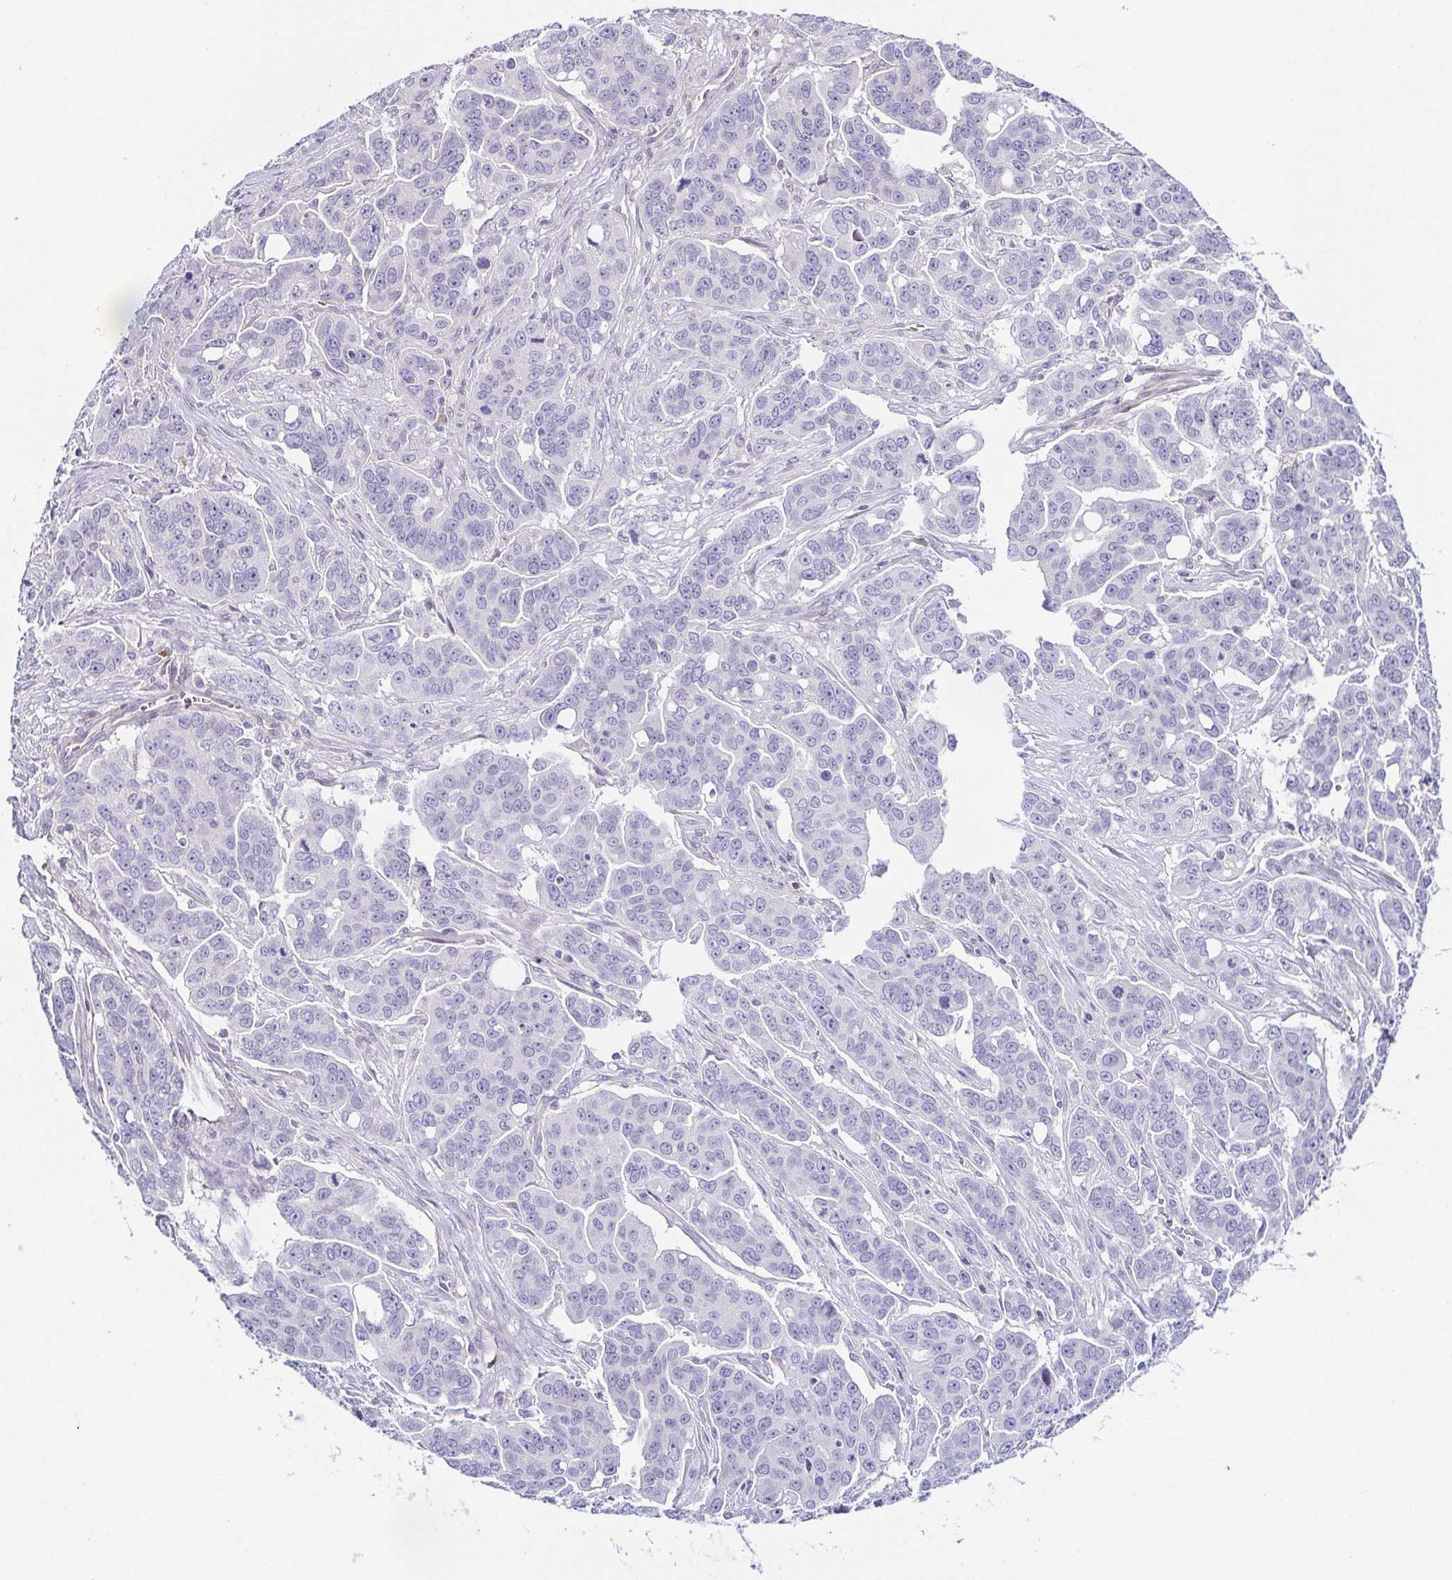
{"staining": {"intensity": "negative", "quantity": "none", "location": "none"}, "tissue": "ovarian cancer", "cell_type": "Tumor cells", "image_type": "cancer", "snomed": [{"axis": "morphology", "description": "Carcinoma, endometroid"}, {"axis": "topography", "description": "Ovary"}], "caption": "Immunohistochemical staining of human ovarian cancer shows no significant staining in tumor cells.", "gene": "FAM162B", "patient": {"sex": "female", "age": 78}}